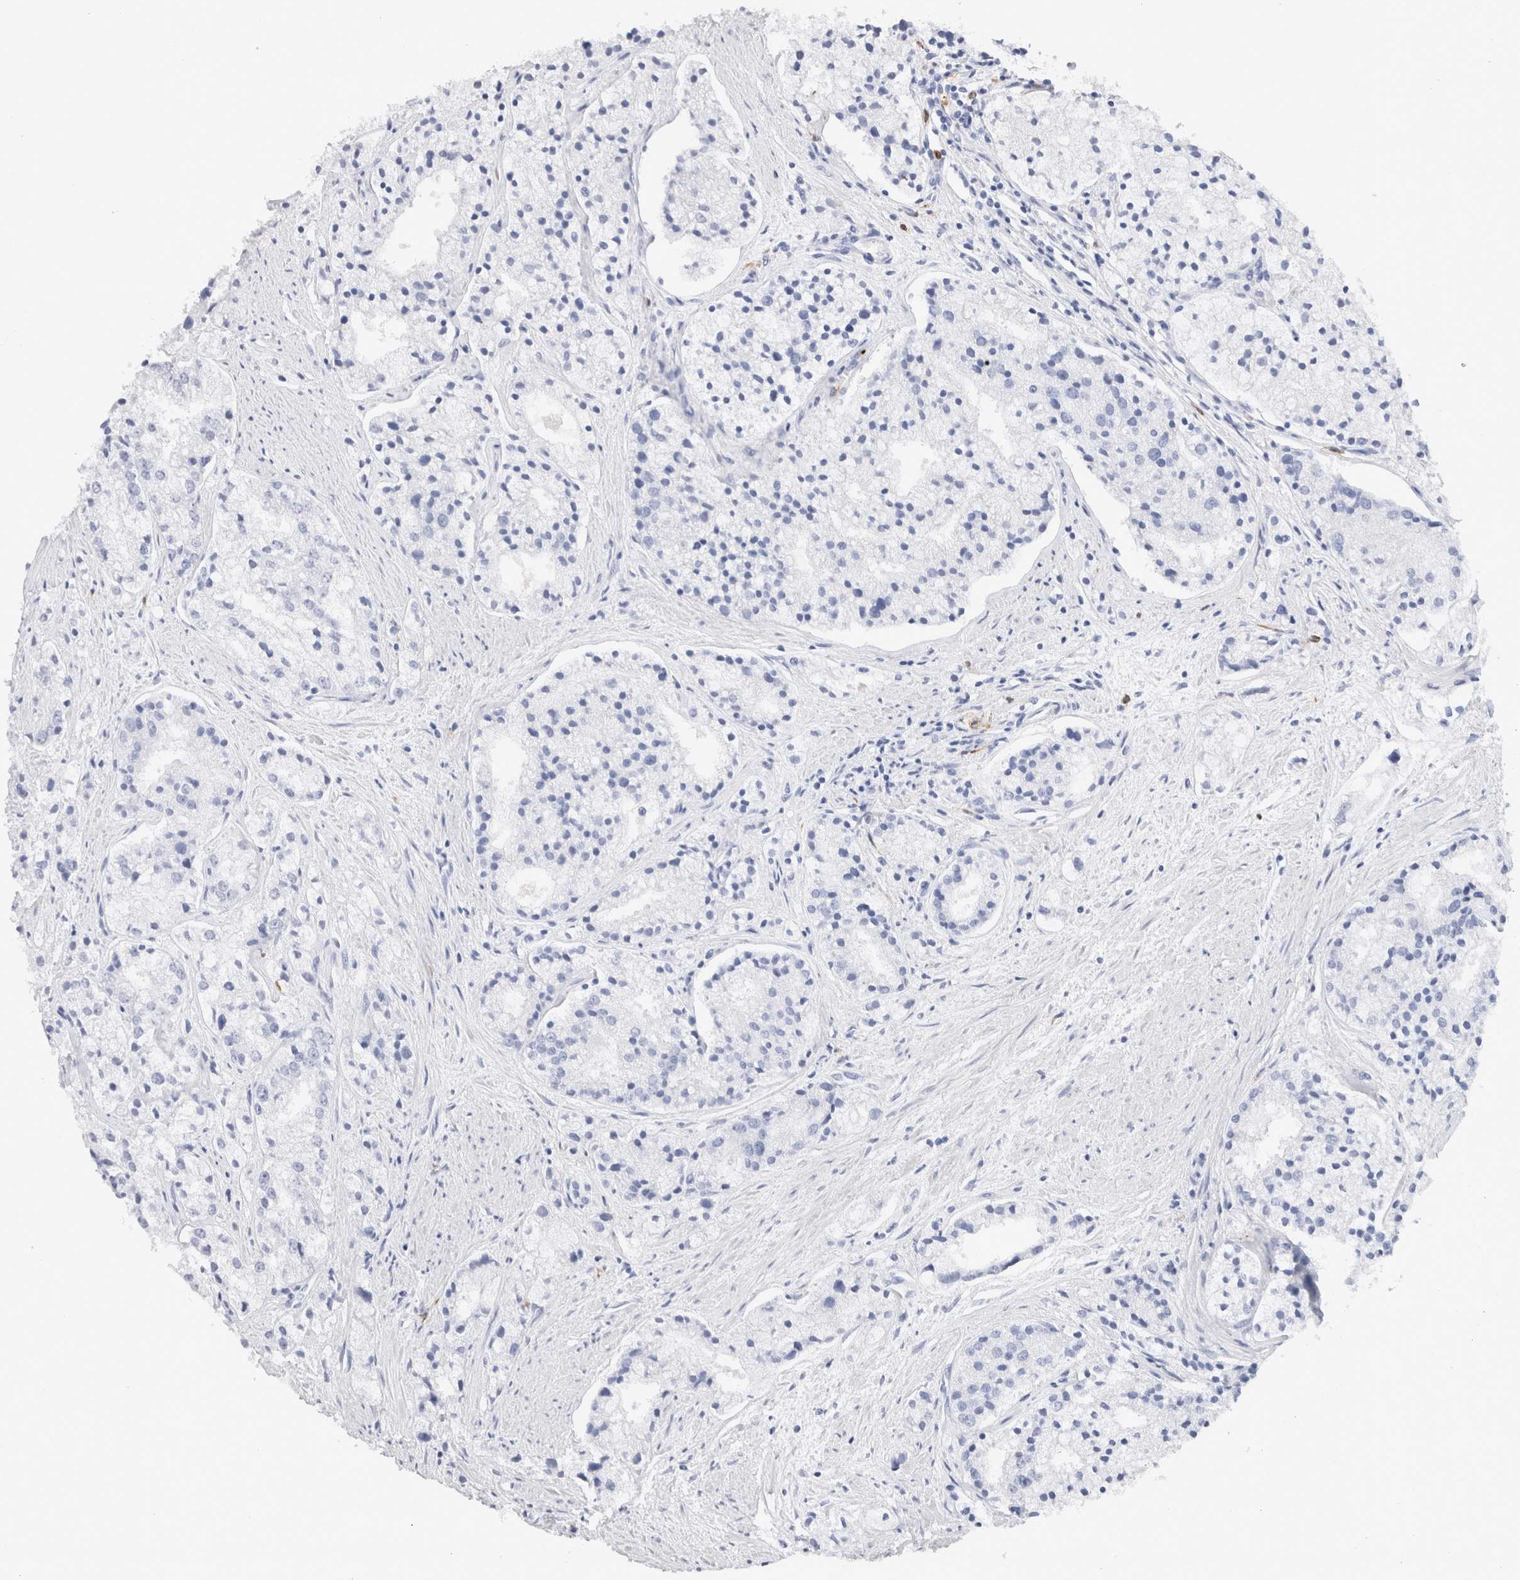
{"staining": {"intensity": "negative", "quantity": "none", "location": "none"}, "tissue": "prostate cancer", "cell_type": "Tumor cells", "image_type": "cancer", "snomed": [{"axis": "morphology", "description": "Adenocarcinoma, High grade"}, {"axis": "topography", "description": "Prostate"}], "caption": "A photomicrograph of prostate cancer (adenocarcinoma (high-grade)) stained for a protein shows no brown staining in tumor cells. (DAB immunohistochemistry (IHC), high magnification).", "gene": "SLC10A5", "patient": {"sex": "male", "age": 50}}